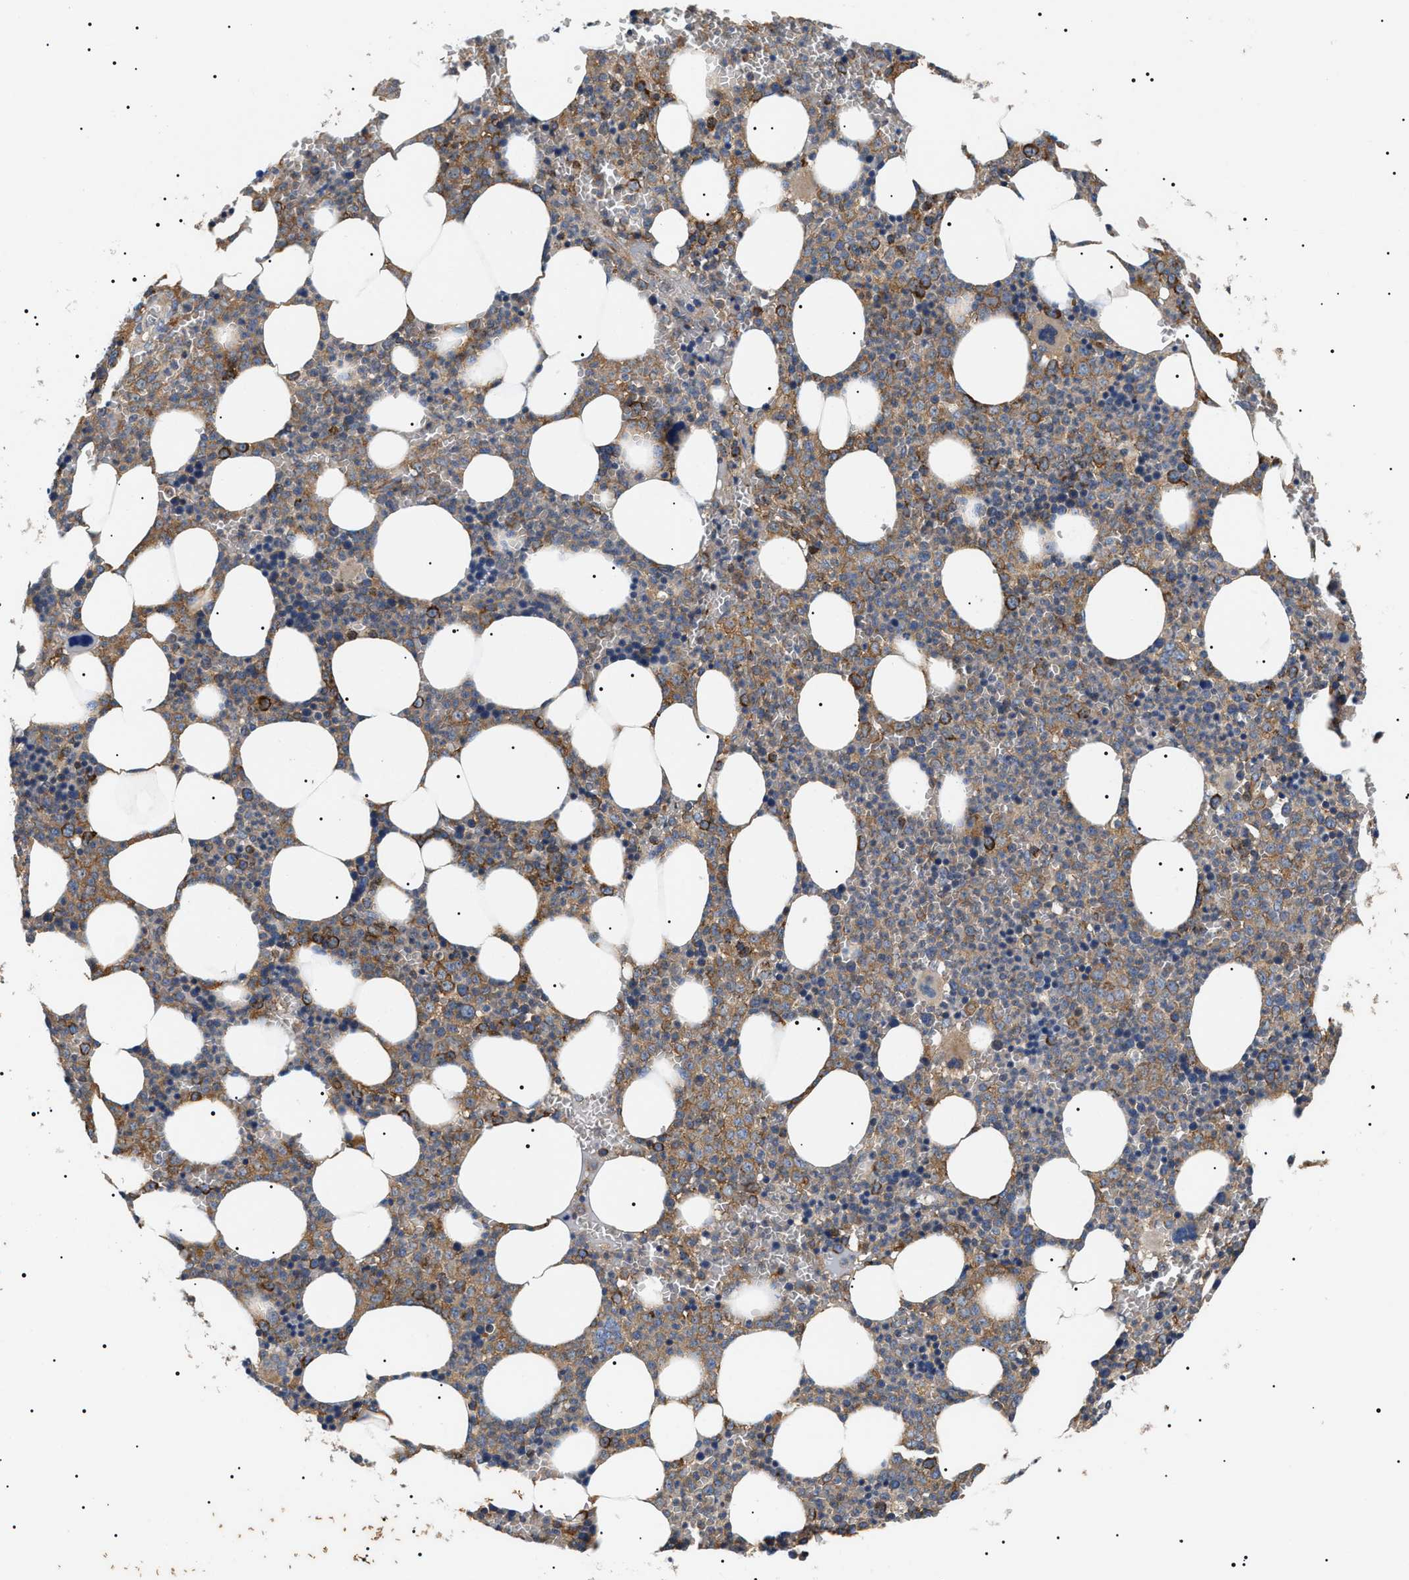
{"staining": {"intensity": "moderate", "quantity": "25%-75%", "location": "cytoplasmic/membranous"}, "tissue": "bone marrow", "cell_type": "Hematopoietic cells", "image_type": "normal", "snomed": [{"axis": "morphology", "description": "Normal tissue, NOS"}, {"axis": "morphology", "description": "Inflammation, NOS"}, {"axis": "topography", "description": "Bone marrow"}], "caption": "The photomicrograph exhibits immunohistochemical staining of normal bone marrow. There is moderate cytoplasmic/membranous expression is seen in approximately 25%-75% of hematopoietic cells.", "gene": "OXSM", "patient": {"sex": "female", "age": 67}}